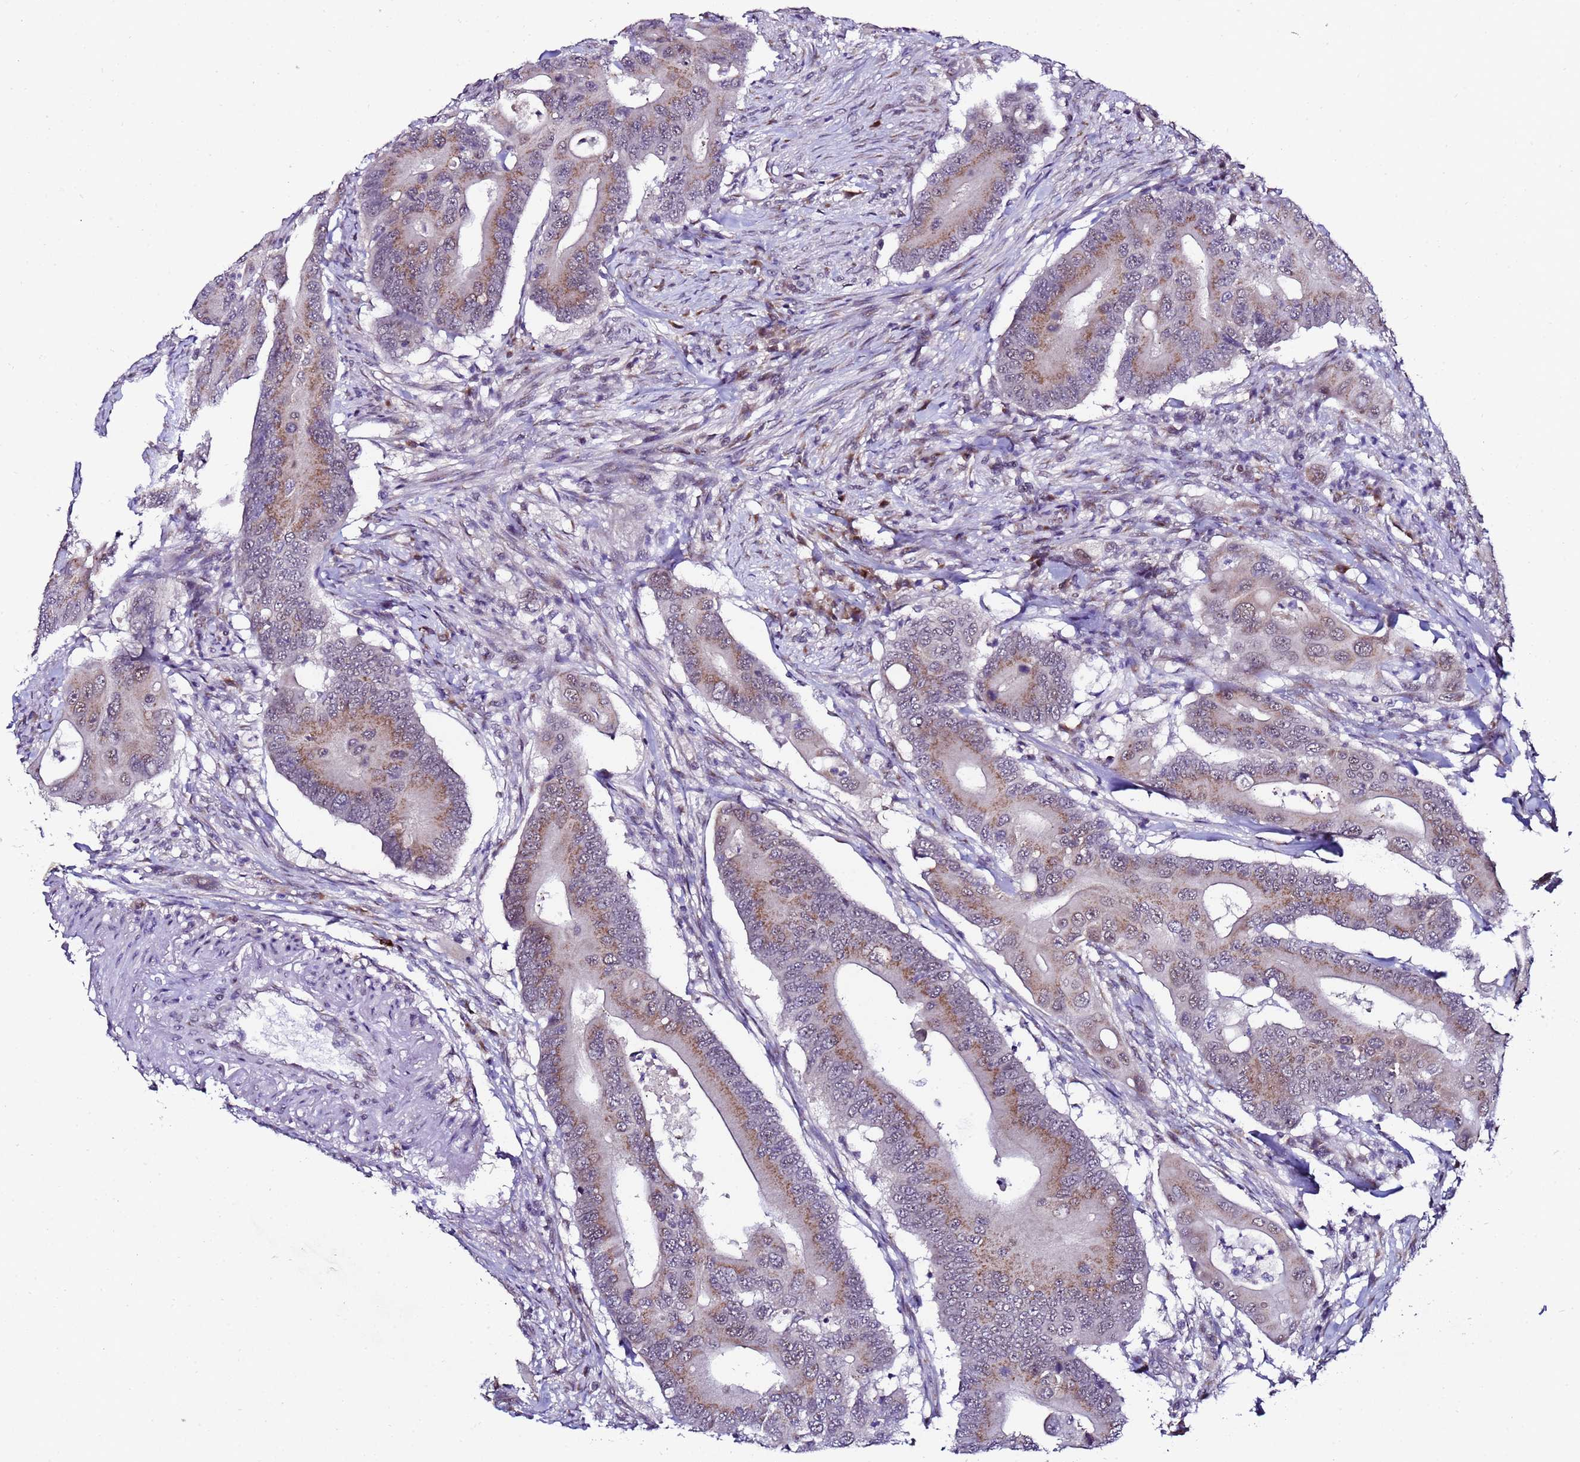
{"staining": {"intensity": "moderate", "quantity": "25%-75%", "location": "cytoplasmic/membranous"}, "tissue": "colorectal cancer", "cell_type": "Tumor cells", "image_type": "cancer", "snomed": [{"axis": "morphology", "description": "Adenocarcinoma, NOS"}, {"axis": "topography", "description": "Colon"}], "caption": "A high-resolution image shows IHC staining of adenocarcinoma (colorectal), which reveals moderate cytoplasmic/membranous staining in approximately 25%-75% of tumor cells. (Stains: DAB in brown, nuclei in blue, Microscopy: brightfield microscopy at high magnification).", "gene": "C19orf47", "patient": {"sex": "male", "age": 71}}